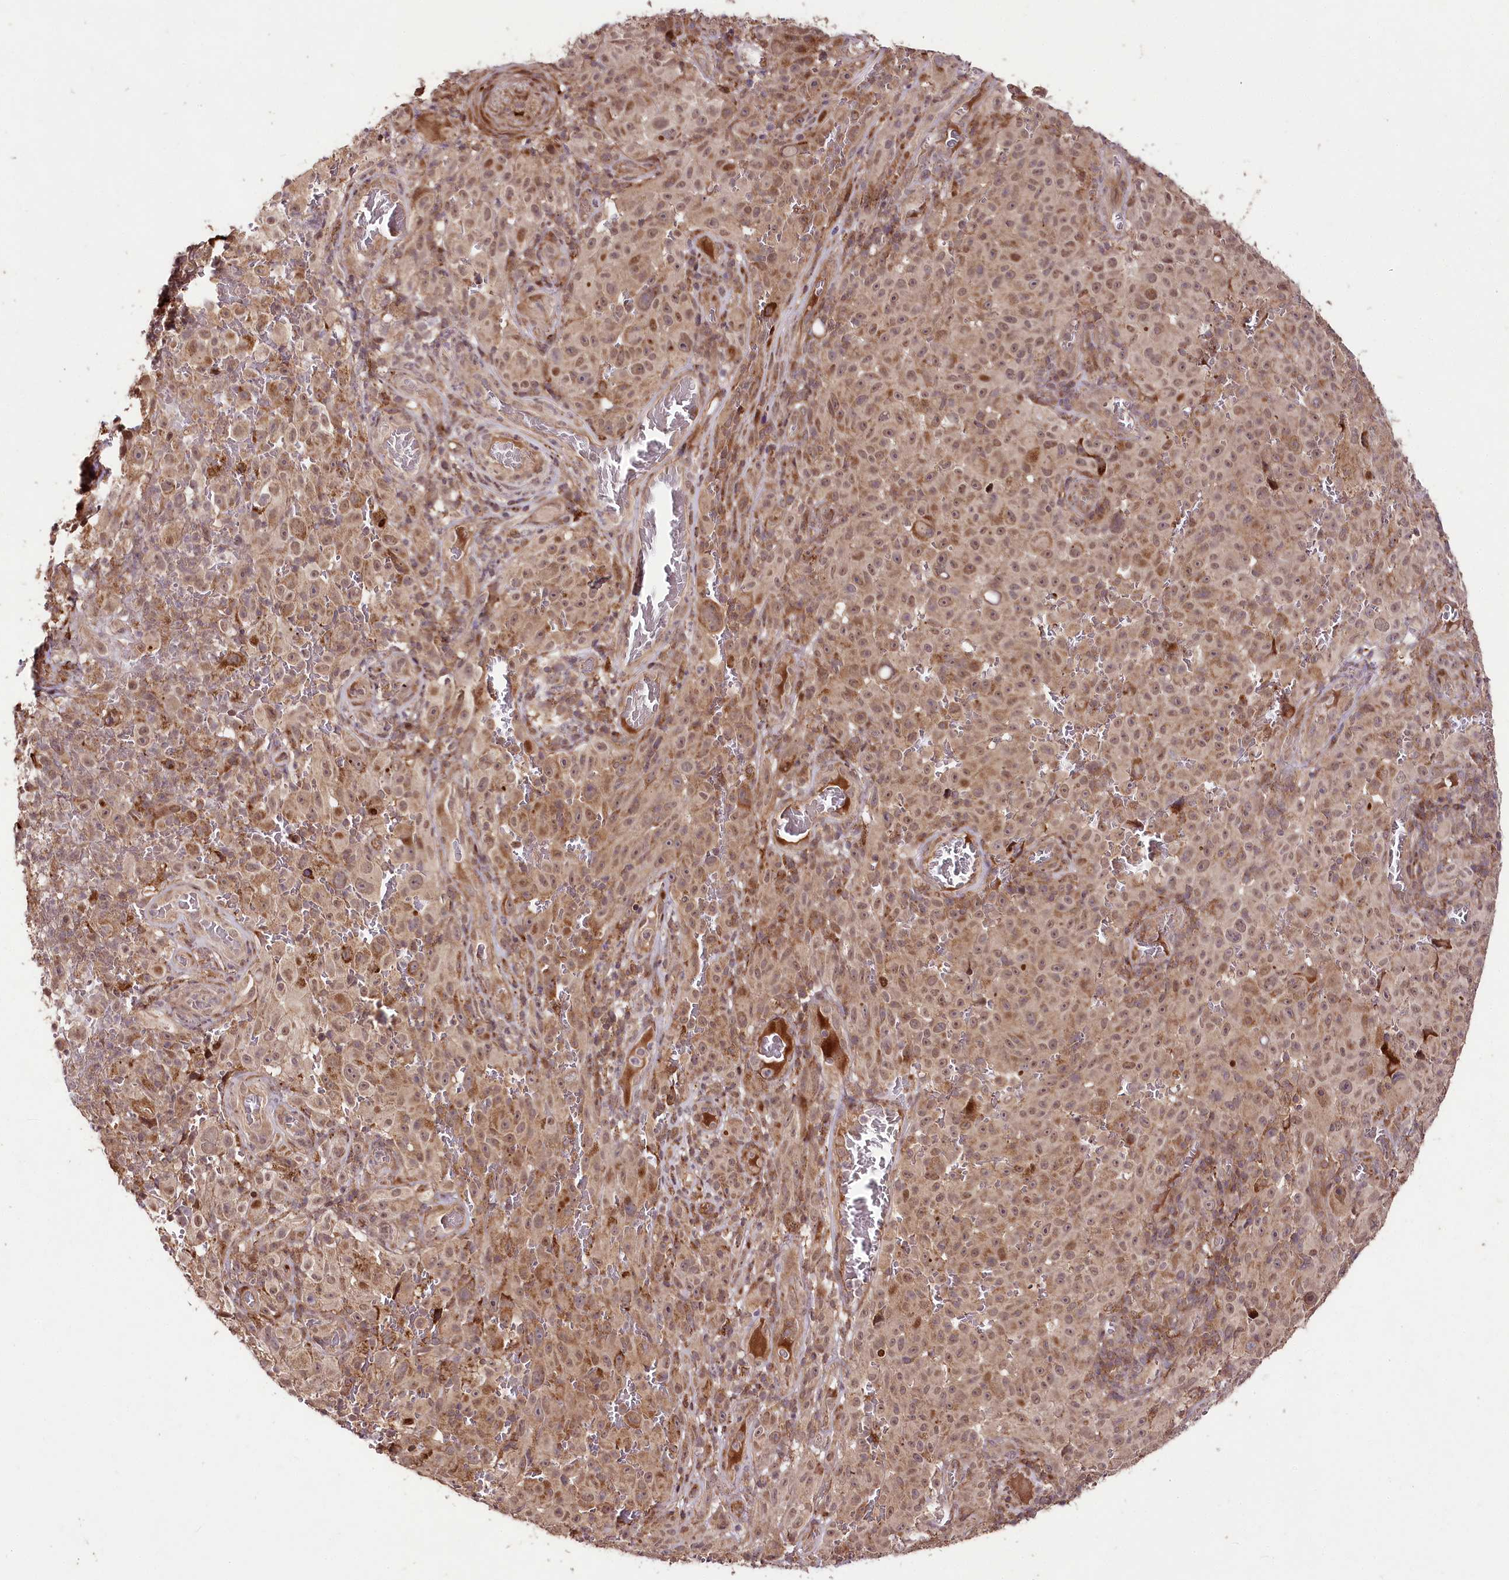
{"staining": {"intensity": "moderate", "quantity": "25%-75%", "location": "cytoplasmic/membranous,nuclear"}, "tissue": "melanoma", "cell_type": "Tumor cells", "image_type": "cancer", "snomed": [{"axis": "morphology", "description": "Malignant melanoma, NOS"}, {"axis": "topography", "description": "Skin"}], "caption": "Moderate cytoplasmic/membranous and nuclear positivity for a protein is identified in approximately 25%-75% of tumor cells of melanoma using immunohistochemistry.", "gene": "PHLDB1", "patient": {"sex": "female", "age": 82}}